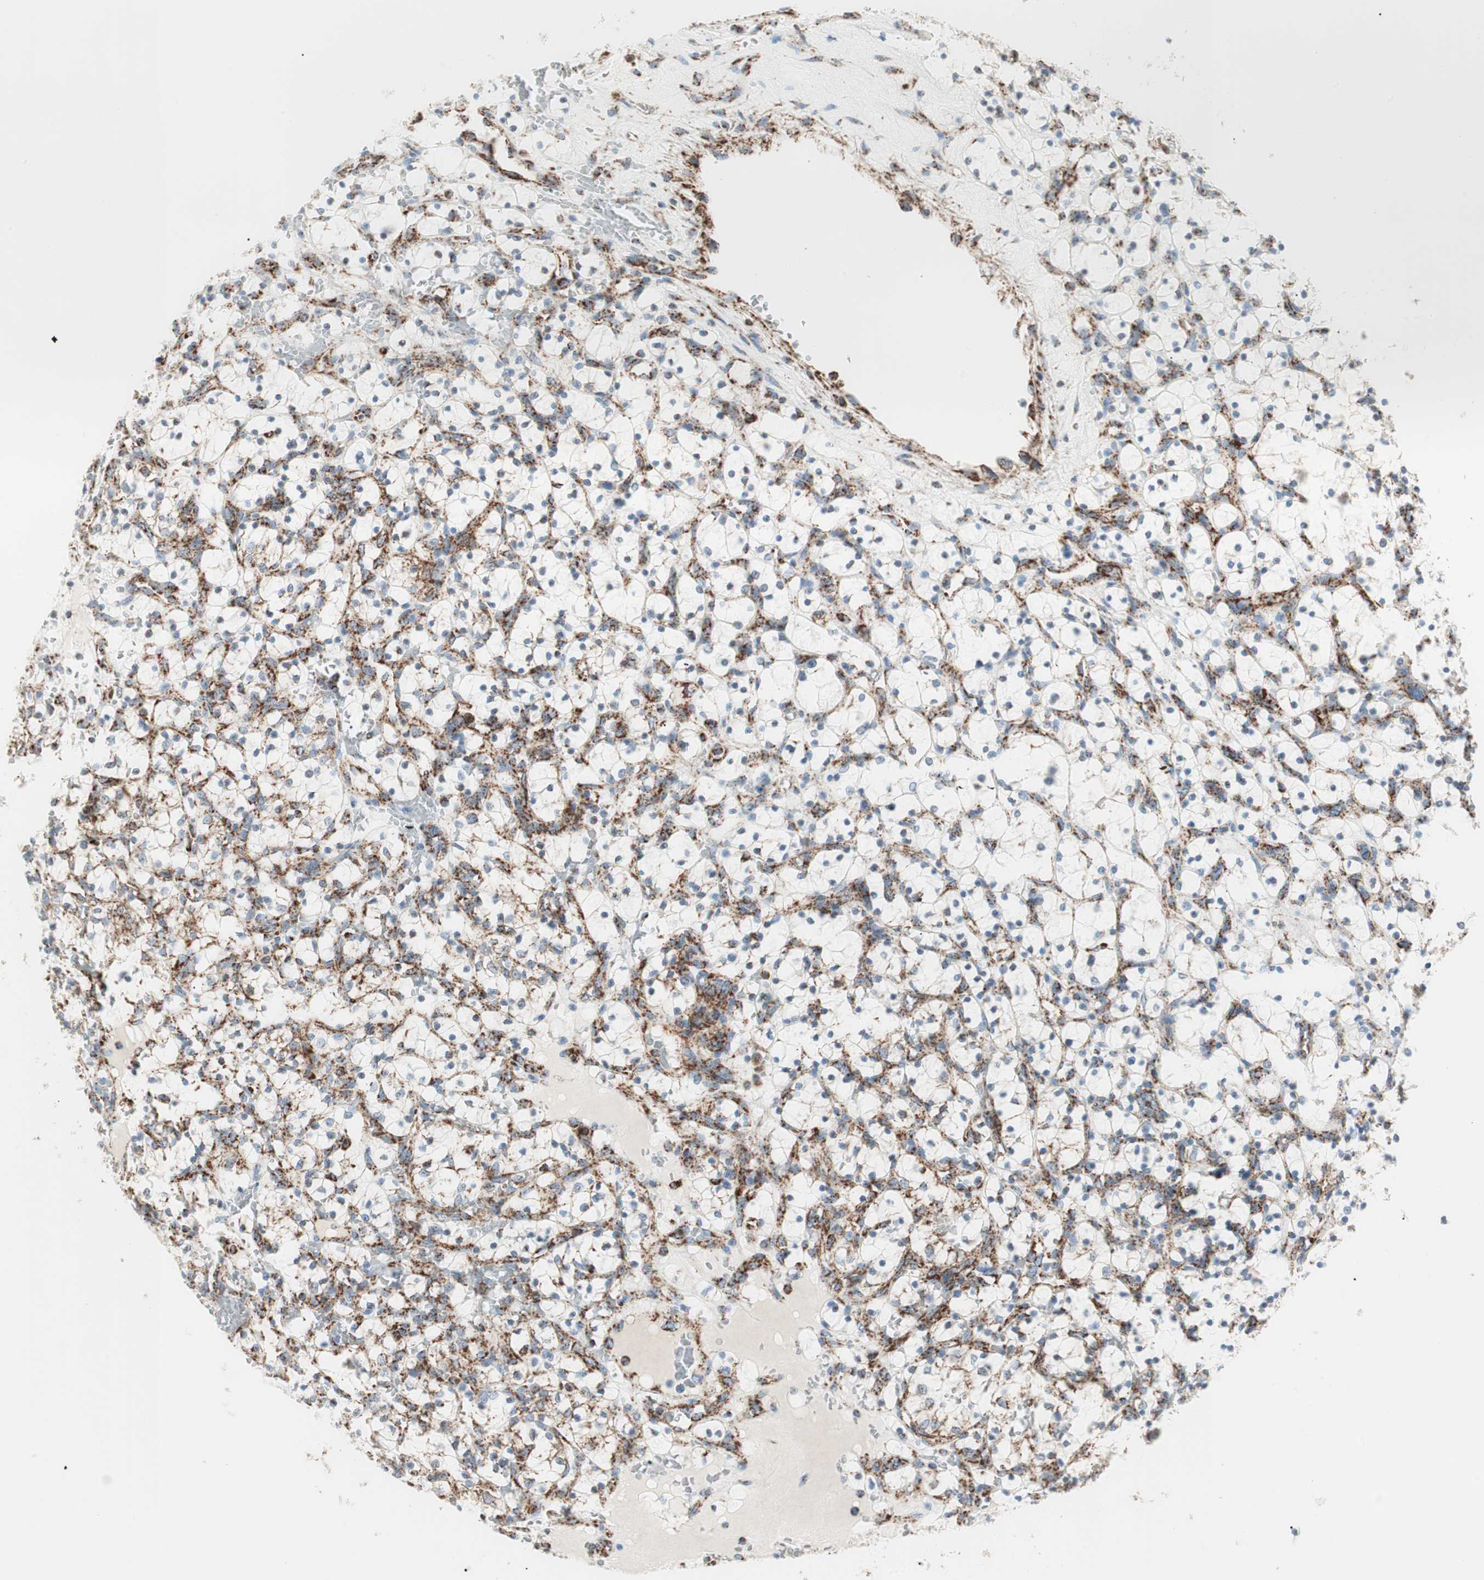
{"staining": {"intensity": "moderate", "quantity": "<25%", "location": "cytoplasmic/membranous"}, "tissue": "renal cancer", "cell_type": "Tumor cells", "image_type": "cancer", "snomed": [{"axis": "morphology", "description": "Adenocarcinoma, NOS"}, {"axis": "topography", "description": "Kidney"}], "caption": "Immunohistochemical staining of human renal cancer (adenocarcinoma) exhibits moderate cytoplasmic/membranous protein positivity in about <25% of tumor cells.", "gene": "TOMM20", "patient": {"sex": "female", "age": 69}}